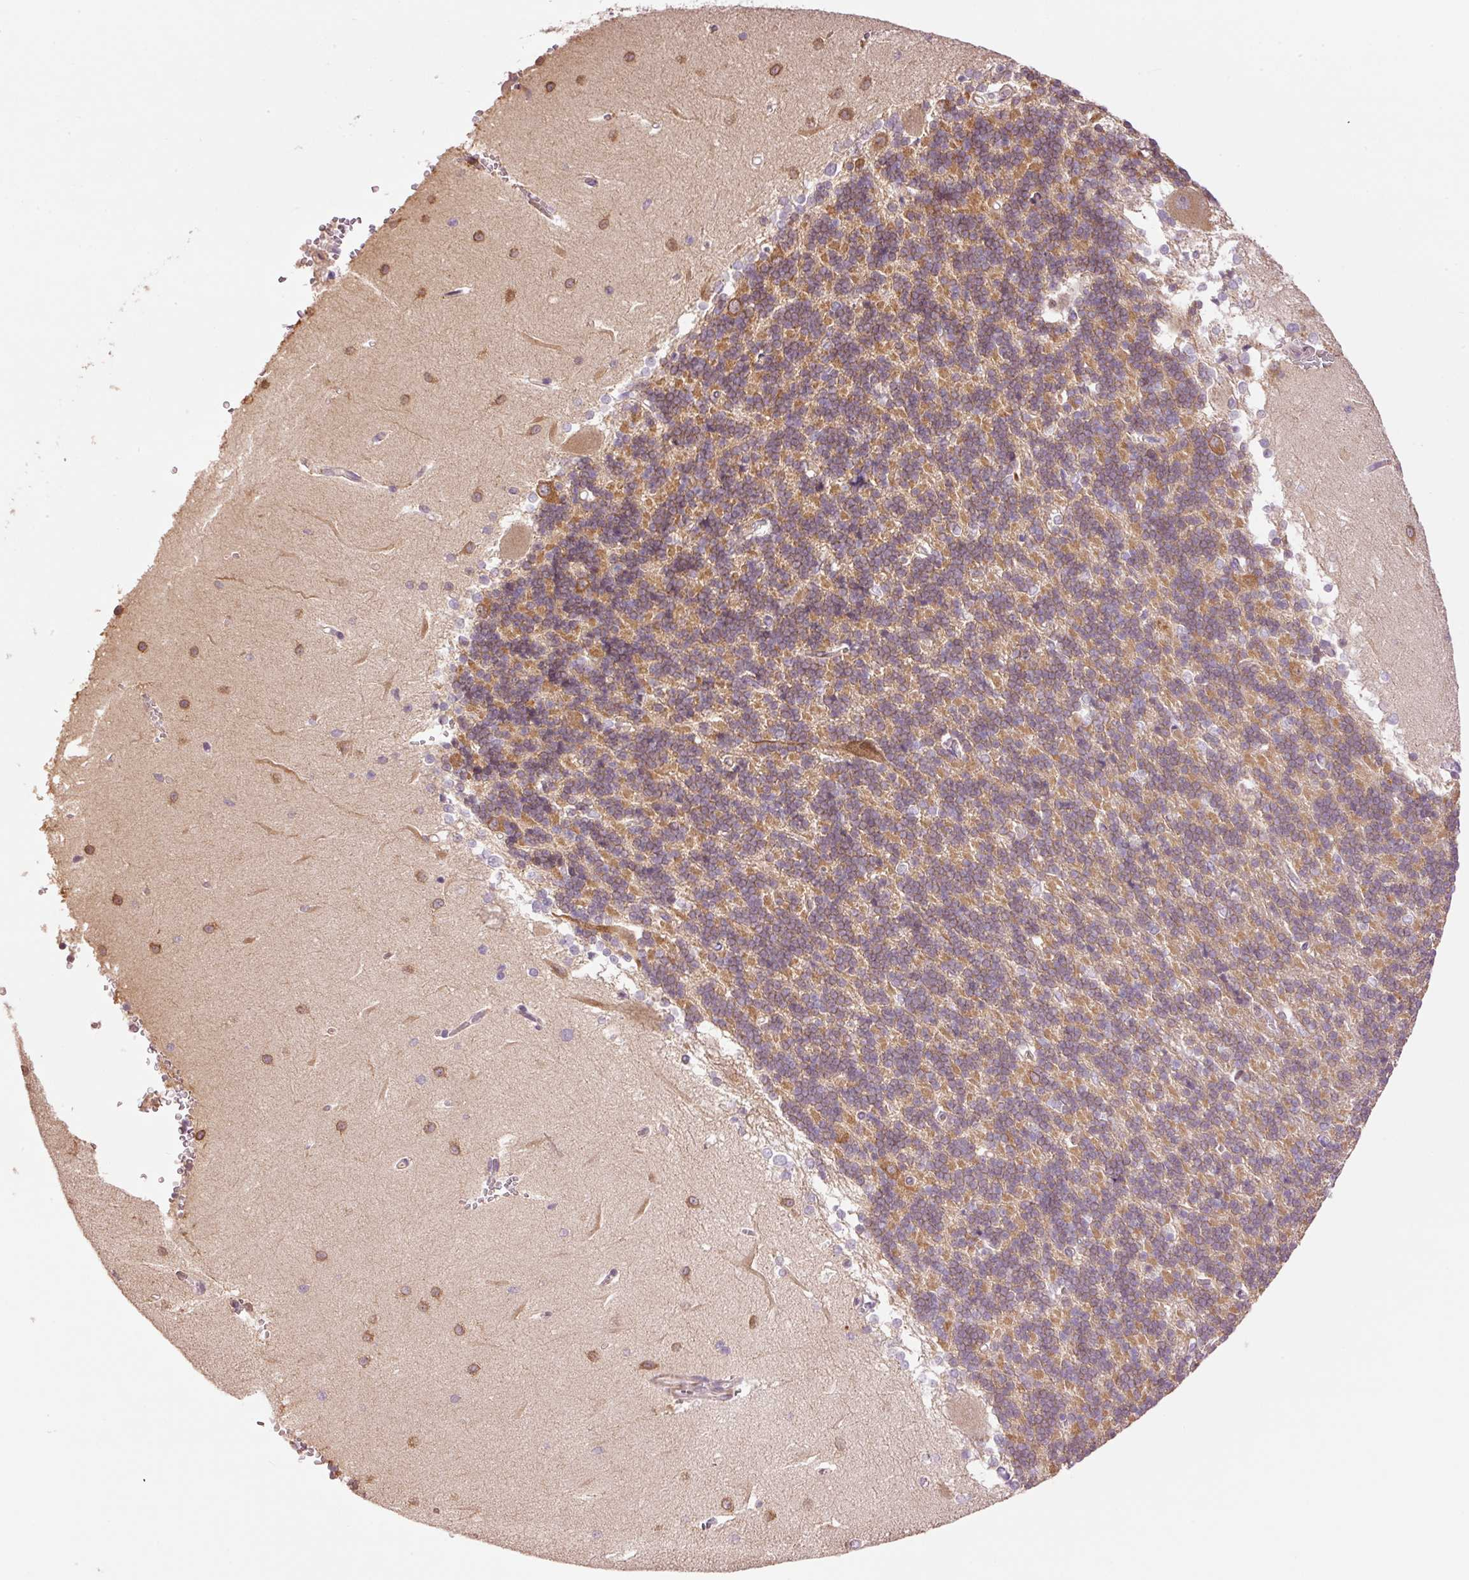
{"staining": {"intensity": "moderate", "quantity": "25%-75%", "location": "cytoplasmic/membranous"}, "tissue": "cerebellum", "cell_type": "Cells in granular layer", "image_type": "normal", "snomed": [{"axis": "morphology", "description": "Normal tissue, NOS"}, {"axis": "topography", "description": "Cerebellum"}], "caption": "Immunohistochemistry of benign cerebellum shows medium levels of moderate cytoplasmic/membranous expression in approximately 25%-75% of cells in granular layer. (Stains: DAB in brown, nuclei in blue, Microscopy: brightfield microscopy at high magnification).", "gene": "SLC29A3", "patient": {"sex": "male", "age": 37}}